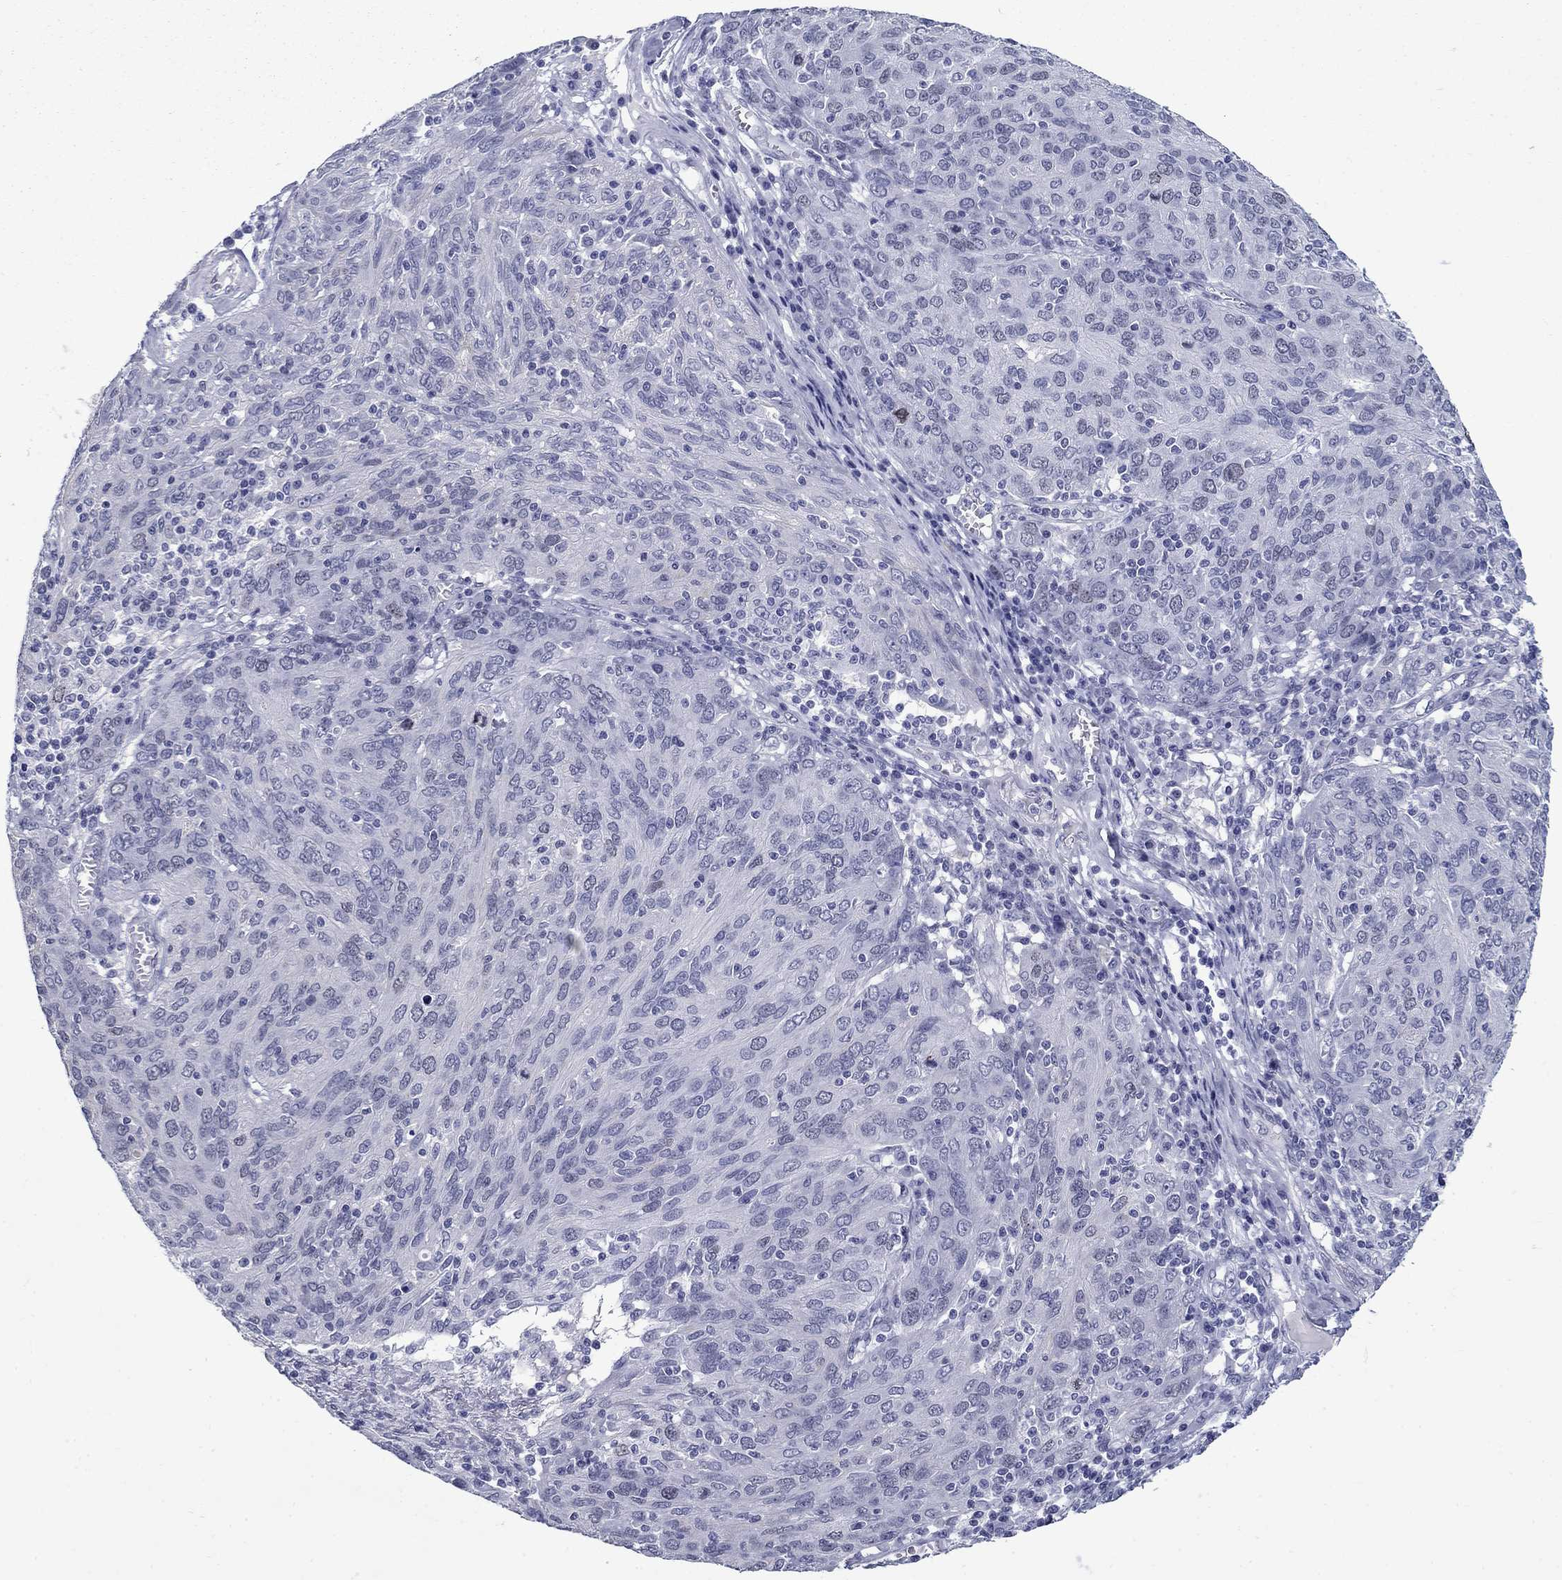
{"staining": {"intensity": "negative", "quantity": "none", "location": "none"}, "tissue": "ovarian cancer", "cell_type": "Tumor cells", "image_type": "cancer", "snomed": [{"axis": "morphology", "description": "Carcinoma, endometroid"}, {"axis": "topography", "description": "Ovary"}], "caption": "A high-resolution histopathology image shows IHC staining of ovarian cancer, which reveals no significant staining in tumor cells.", "gene": "C4orf19", "patient": {"sex": "female", "age": 50}}